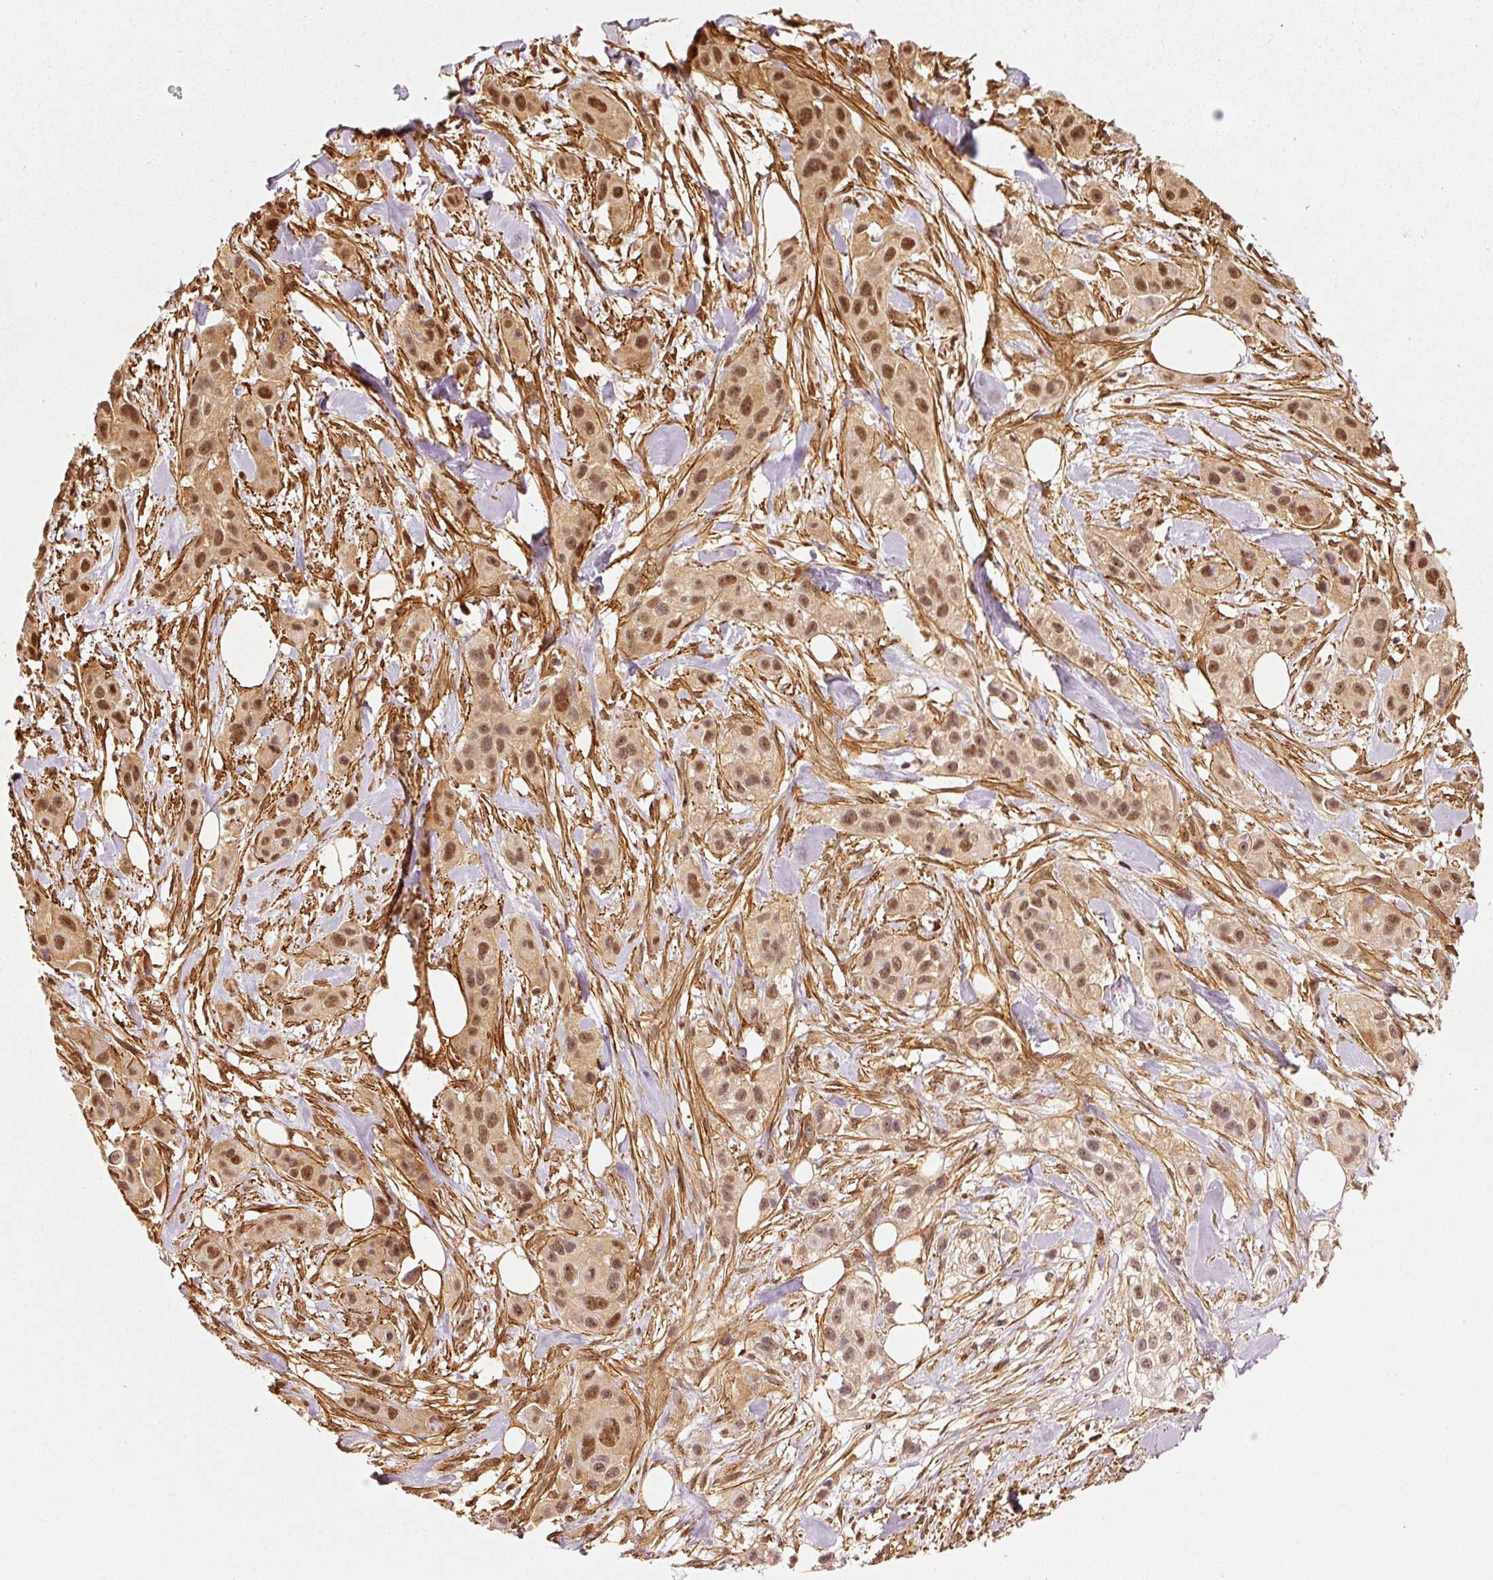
{"staining": {"intensity": "moderate", "quantity": ">75%", "location": "nuclear"}, "tissue": "skin cancer", "cell_type": "Tumor cells", "image_type": "cancer", "snomed": [{"axis": "morphology", "description": "Squamous cell carcinoma, NOS"}, {"axis": "topography", "description": "Skin"}], "caption": "Protein staining by immunohistochemistry (IHC) shows moderate nuclear staining in approximately >75% of tumor cells in squamous cell carcinoma (skin). (Brightfield microscopy of DAB IHC at high magnification).", "gene": "PSMD1", "patient": {"sex": "male", "age": 63}}